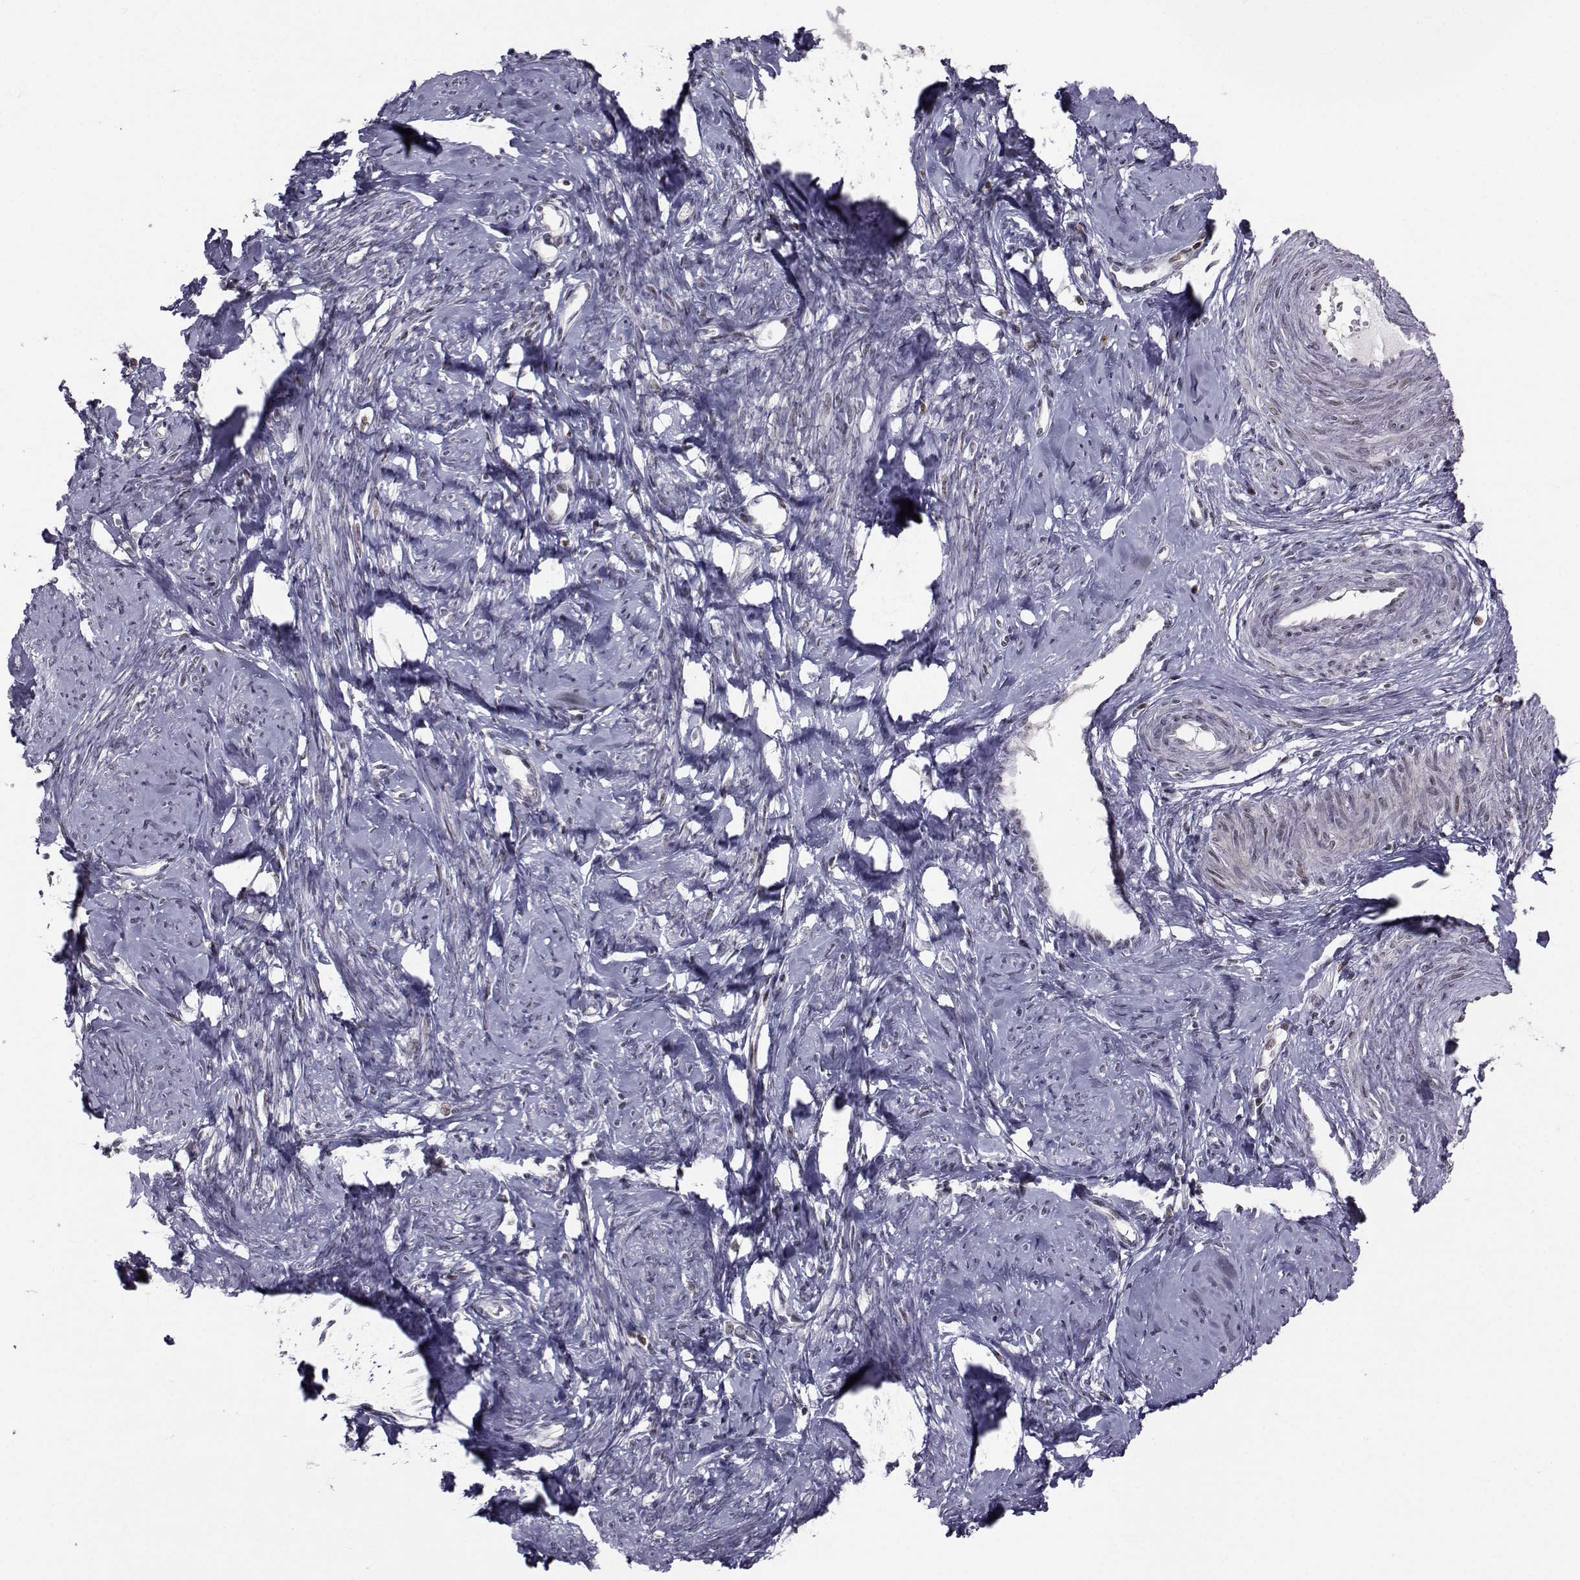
{"staining": {"intensity": "negative", "quantity": "none", "location": "none"}, "tissue": "smooth muscle", "cell_type": "Smooth muscle cells", "image_type": "normal", "snomed": [{"axis": "morphology", "description": "Normal tissue, NOS"}, {"axis": "topography", "description": "Smooth muscle"}], "caption": "Immunohistochemical staining of benign human smooth muscle shows no significant staining in smooth muscle cells.", "gene": "PCP4L1", "patient": {"sex": "female", "age": 48}}